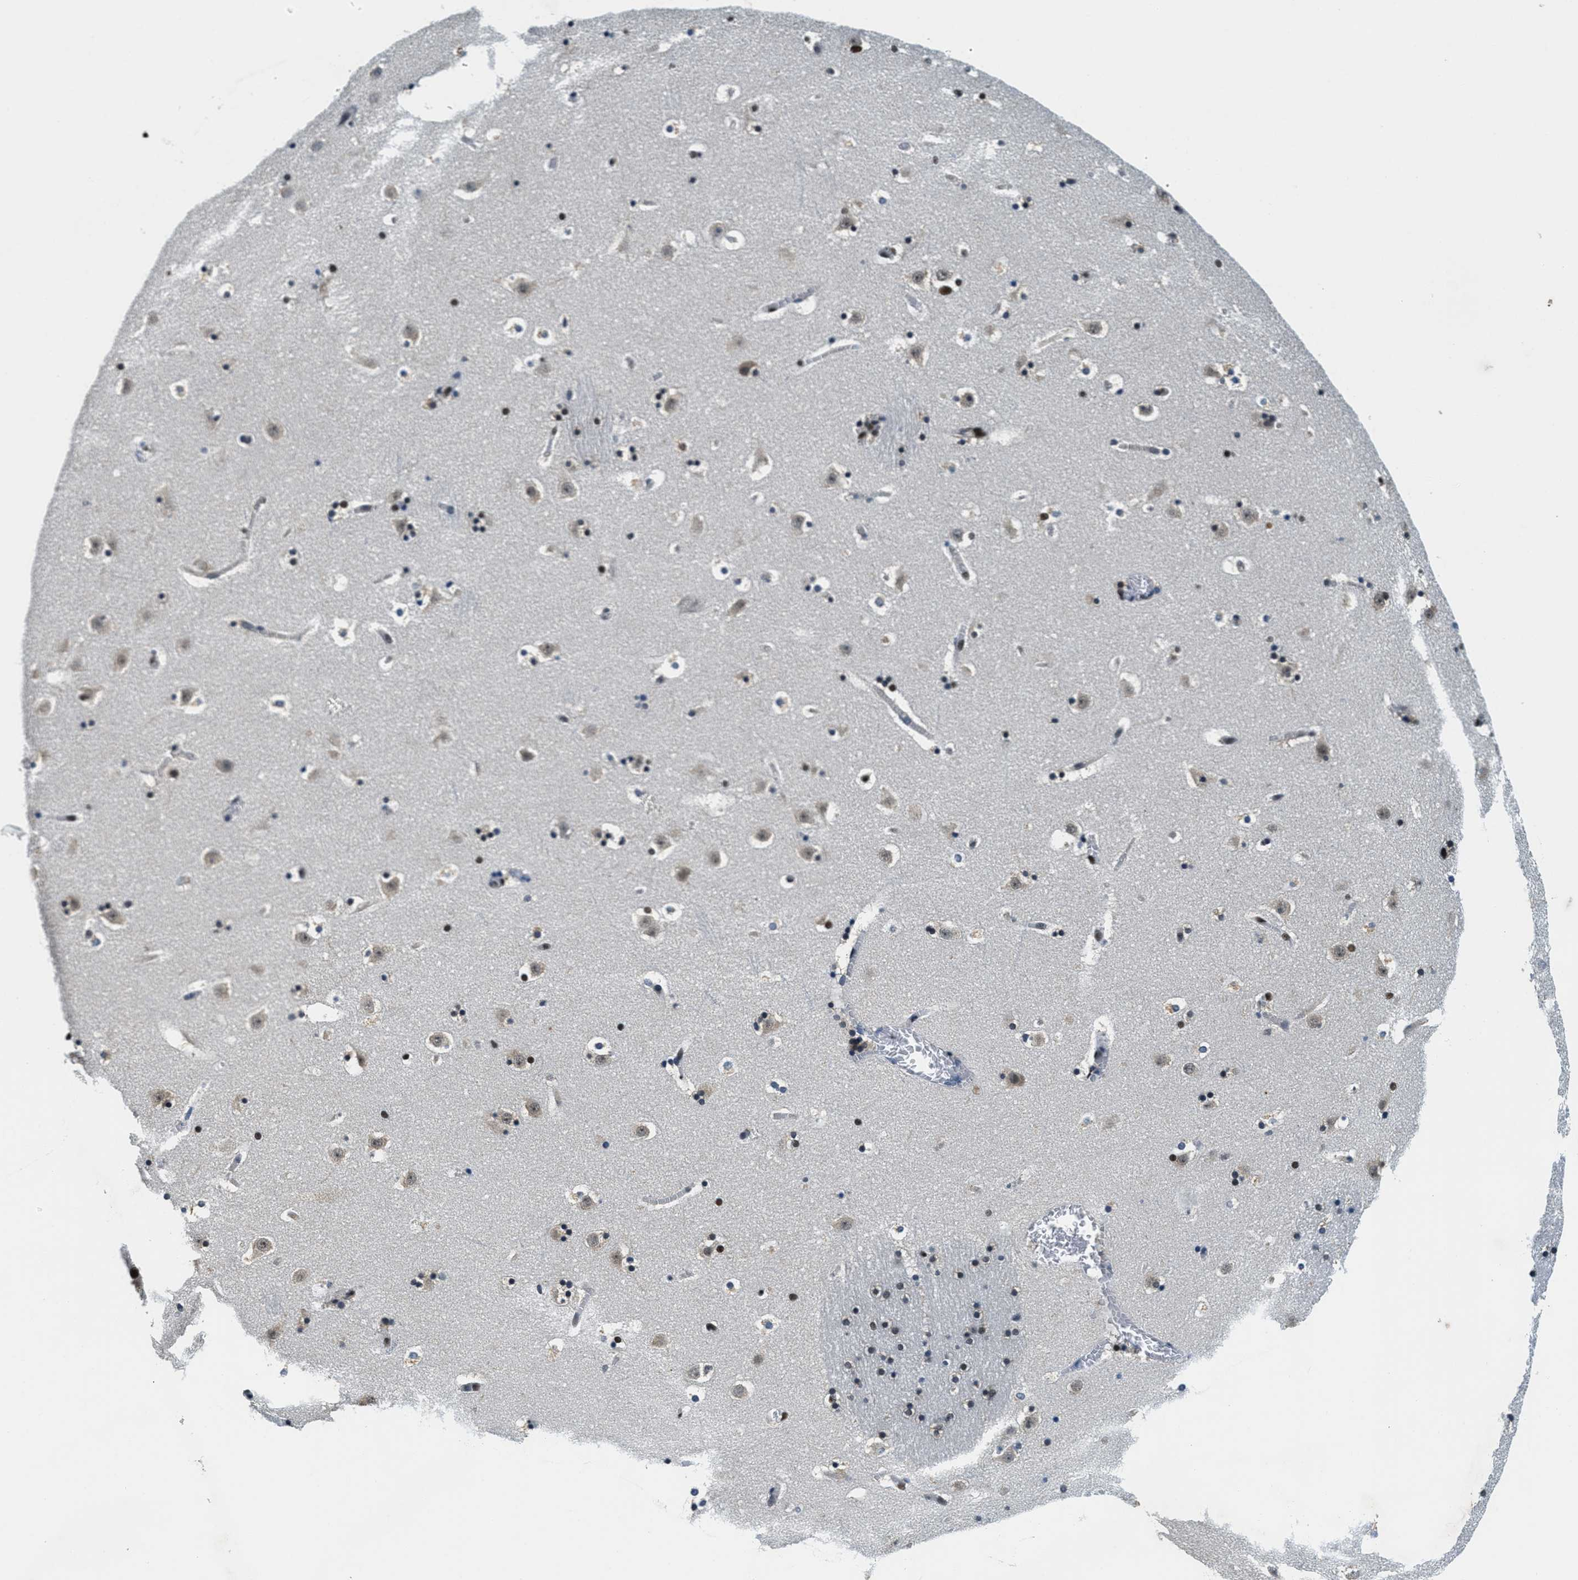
{"staining": {"intensity": "strong", "quantity": "25%-75%", "location": "nuclear"}, "tissue": "caudate", "cell_type": "Glial cells", "image_type": "normal", "snomed": [{"axis": "morphology", "description": "Normal tissue, NOS"}, {"axis": "topography", "description": "Lateral ventricle wall"}], "caption": "IHC histopathology image of unremarkable caudate: human caudate stained using IHC demonstrates high levels of strong protein expression localized specifically in the nuclear of glial cells, appearing as a nuclear brown color.", "gene": "SSB", "patient": {"sex": "male", "age": 45}}